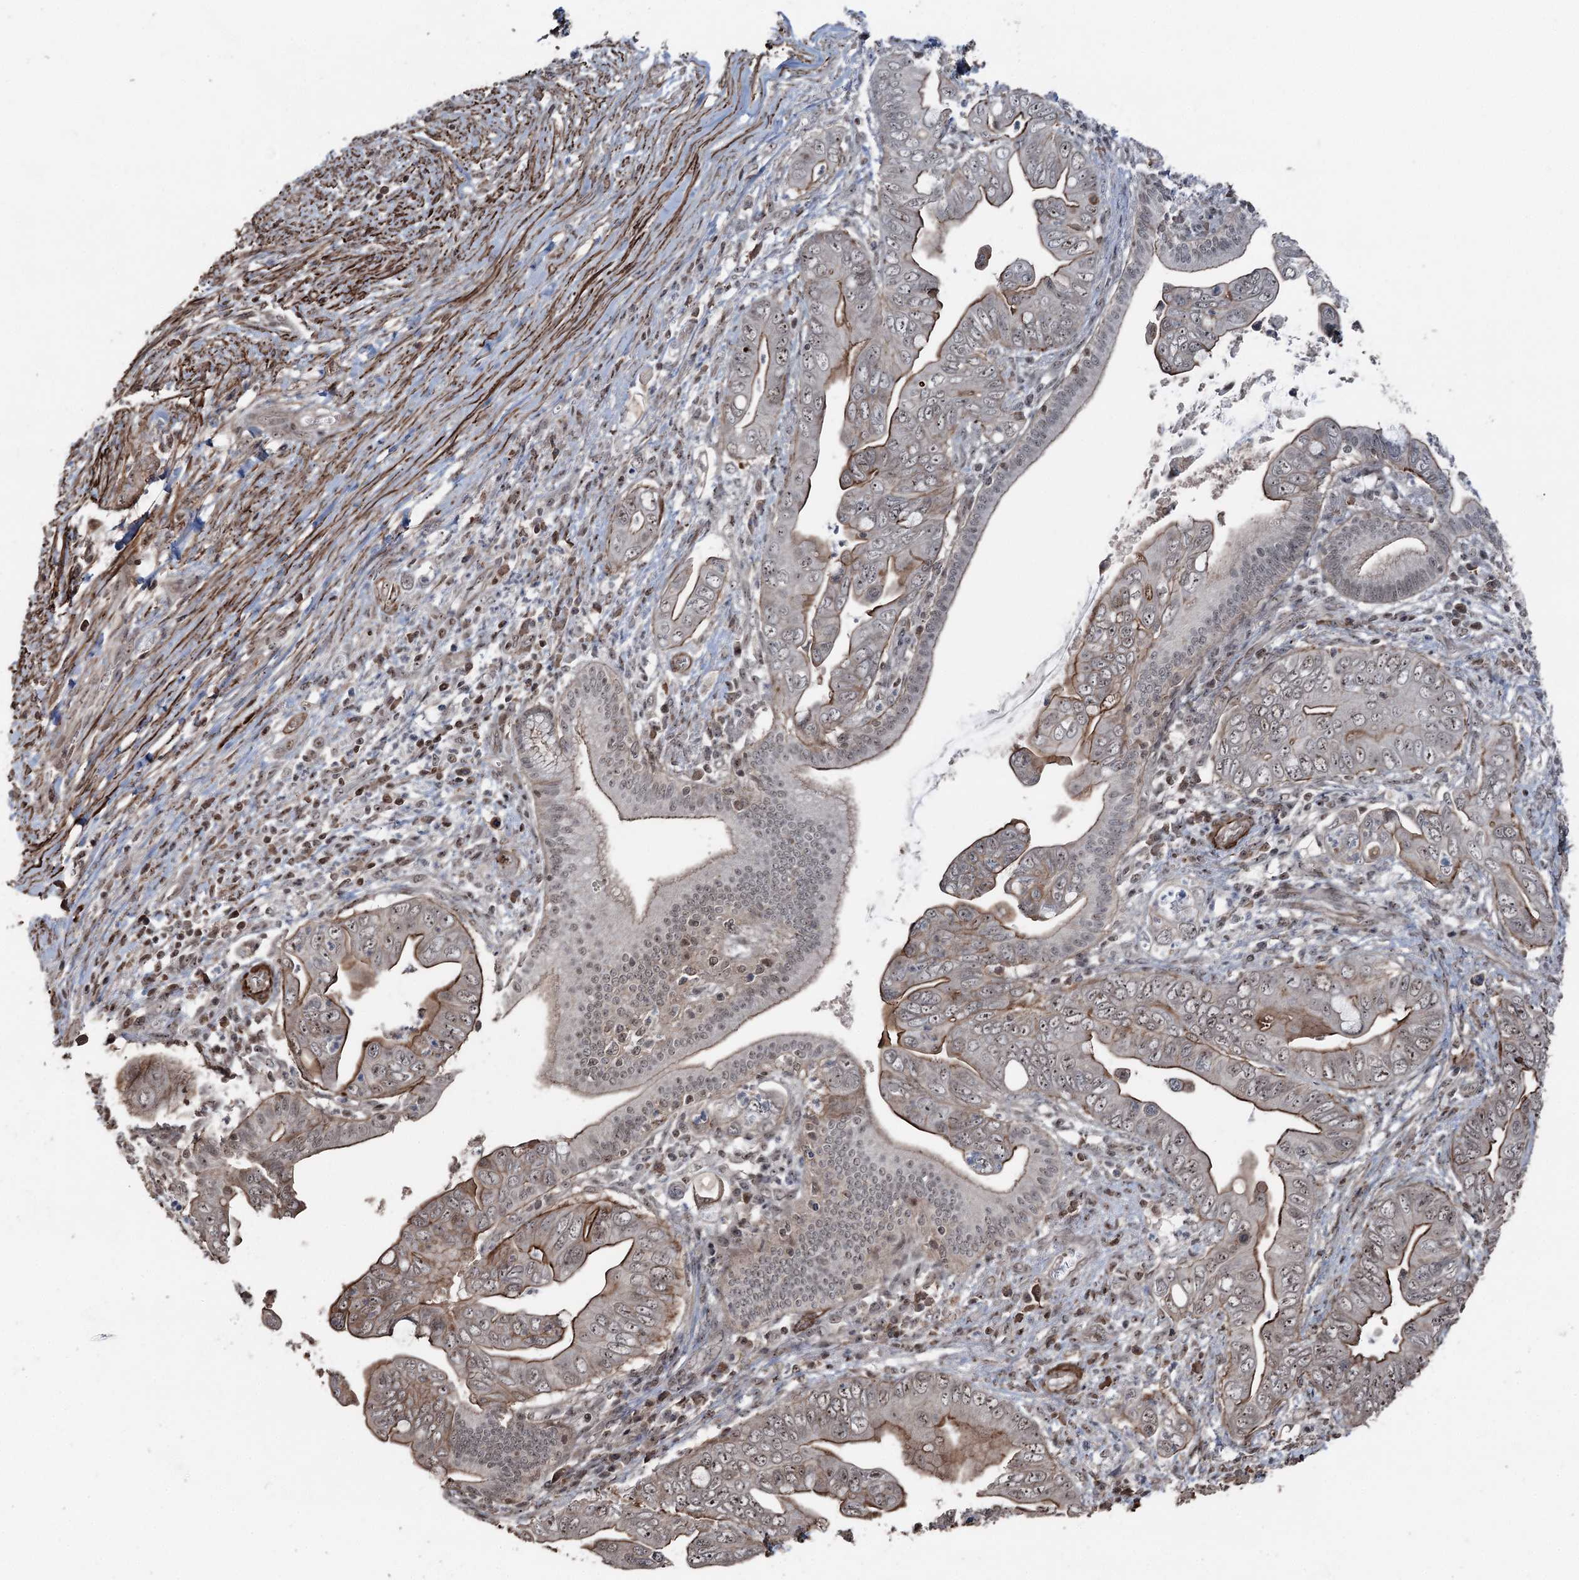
{"staining": {"intensity": "moderate", "quantity": "25%-75%", "location": "cytoplasmic/membranous,nuclear"}, "tissue": "pancreatic cancer", "cell_type": "Tumor cells", "image_type": "cancer", "snomed": [{"axis": "morphology", "description": "Adenocarcinoma, NOS"}, {"axis": "topography", "description": "Pancreas"}], "caption": "Protein expression analysis of human adenocarcinoma (pancreatic) reveals moderate cytoplasmic/membranous and nuclear expression in about 25%-75% of tumor cells.", "gene": "CCDC82", "patient": {"sex": "male", "age": 75}}